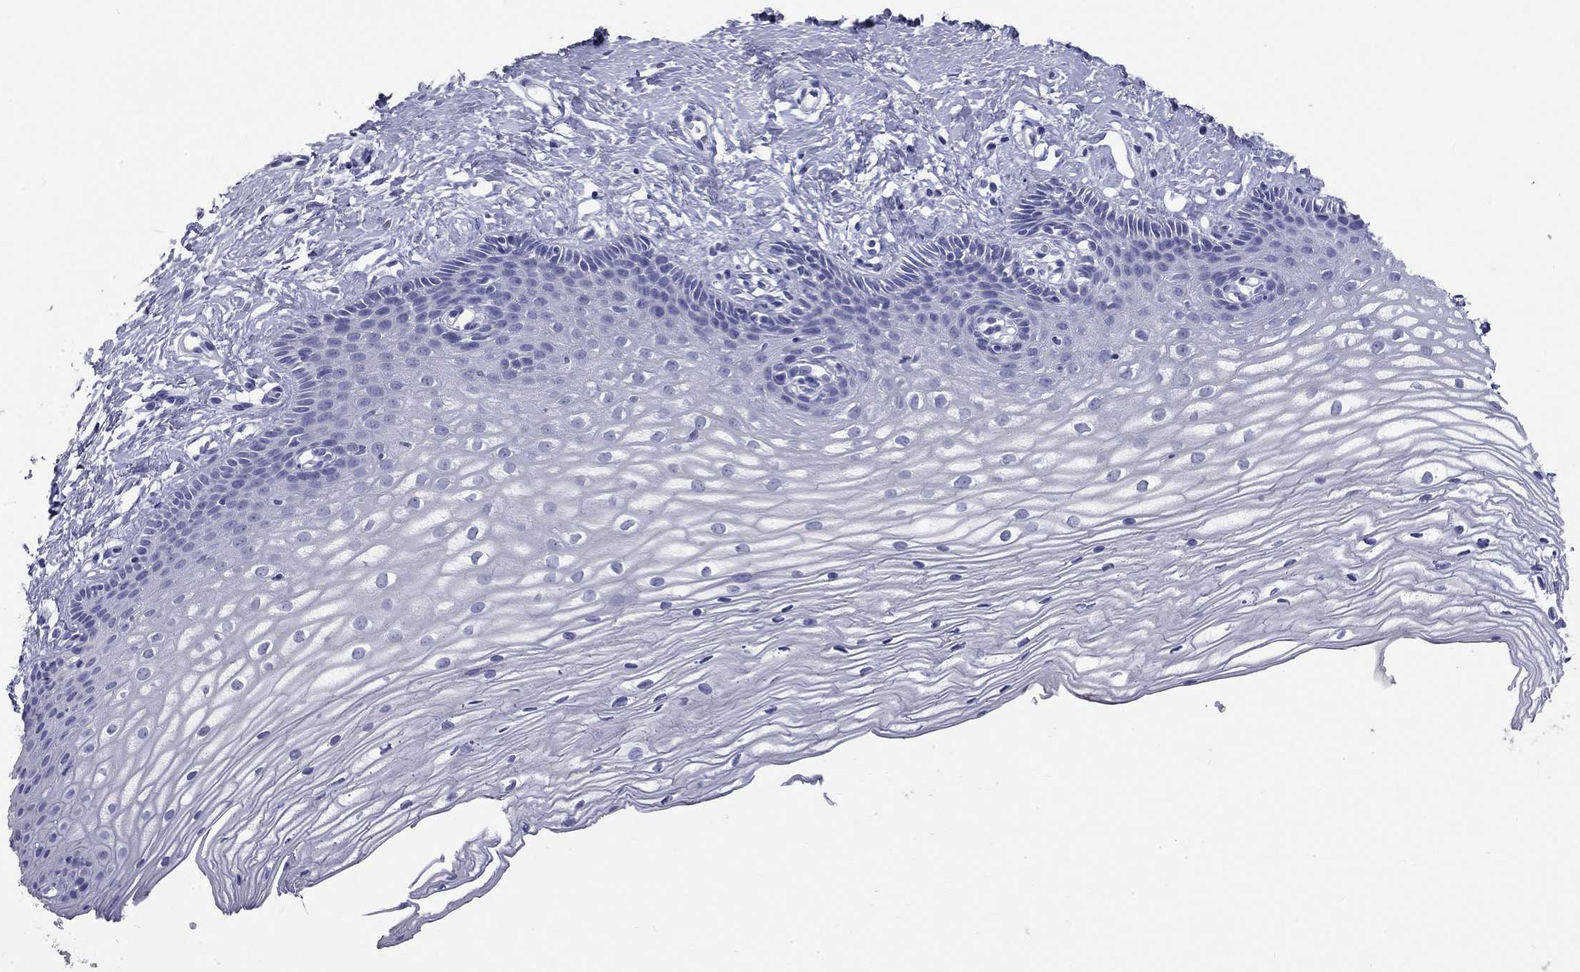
{"staining": {"intensity": "negative", "quantity": "none", "location": "none"}, "tissue": "cervix", "cell_type": "Glandular cells", "image_type": "normal", "snomed": [{"axis": "morphology", "description": "Normal tissue, NOS"}, {"axis": "topography", "description": "Cervix"}], "caption": "A histopathology image of human cervix is negative for staining in glandular cells. (Brightfield microscopy of DAB IHC at high magnification).", "gene": "PHOX2B", "patient": {"sex": "female", "age": 40}}